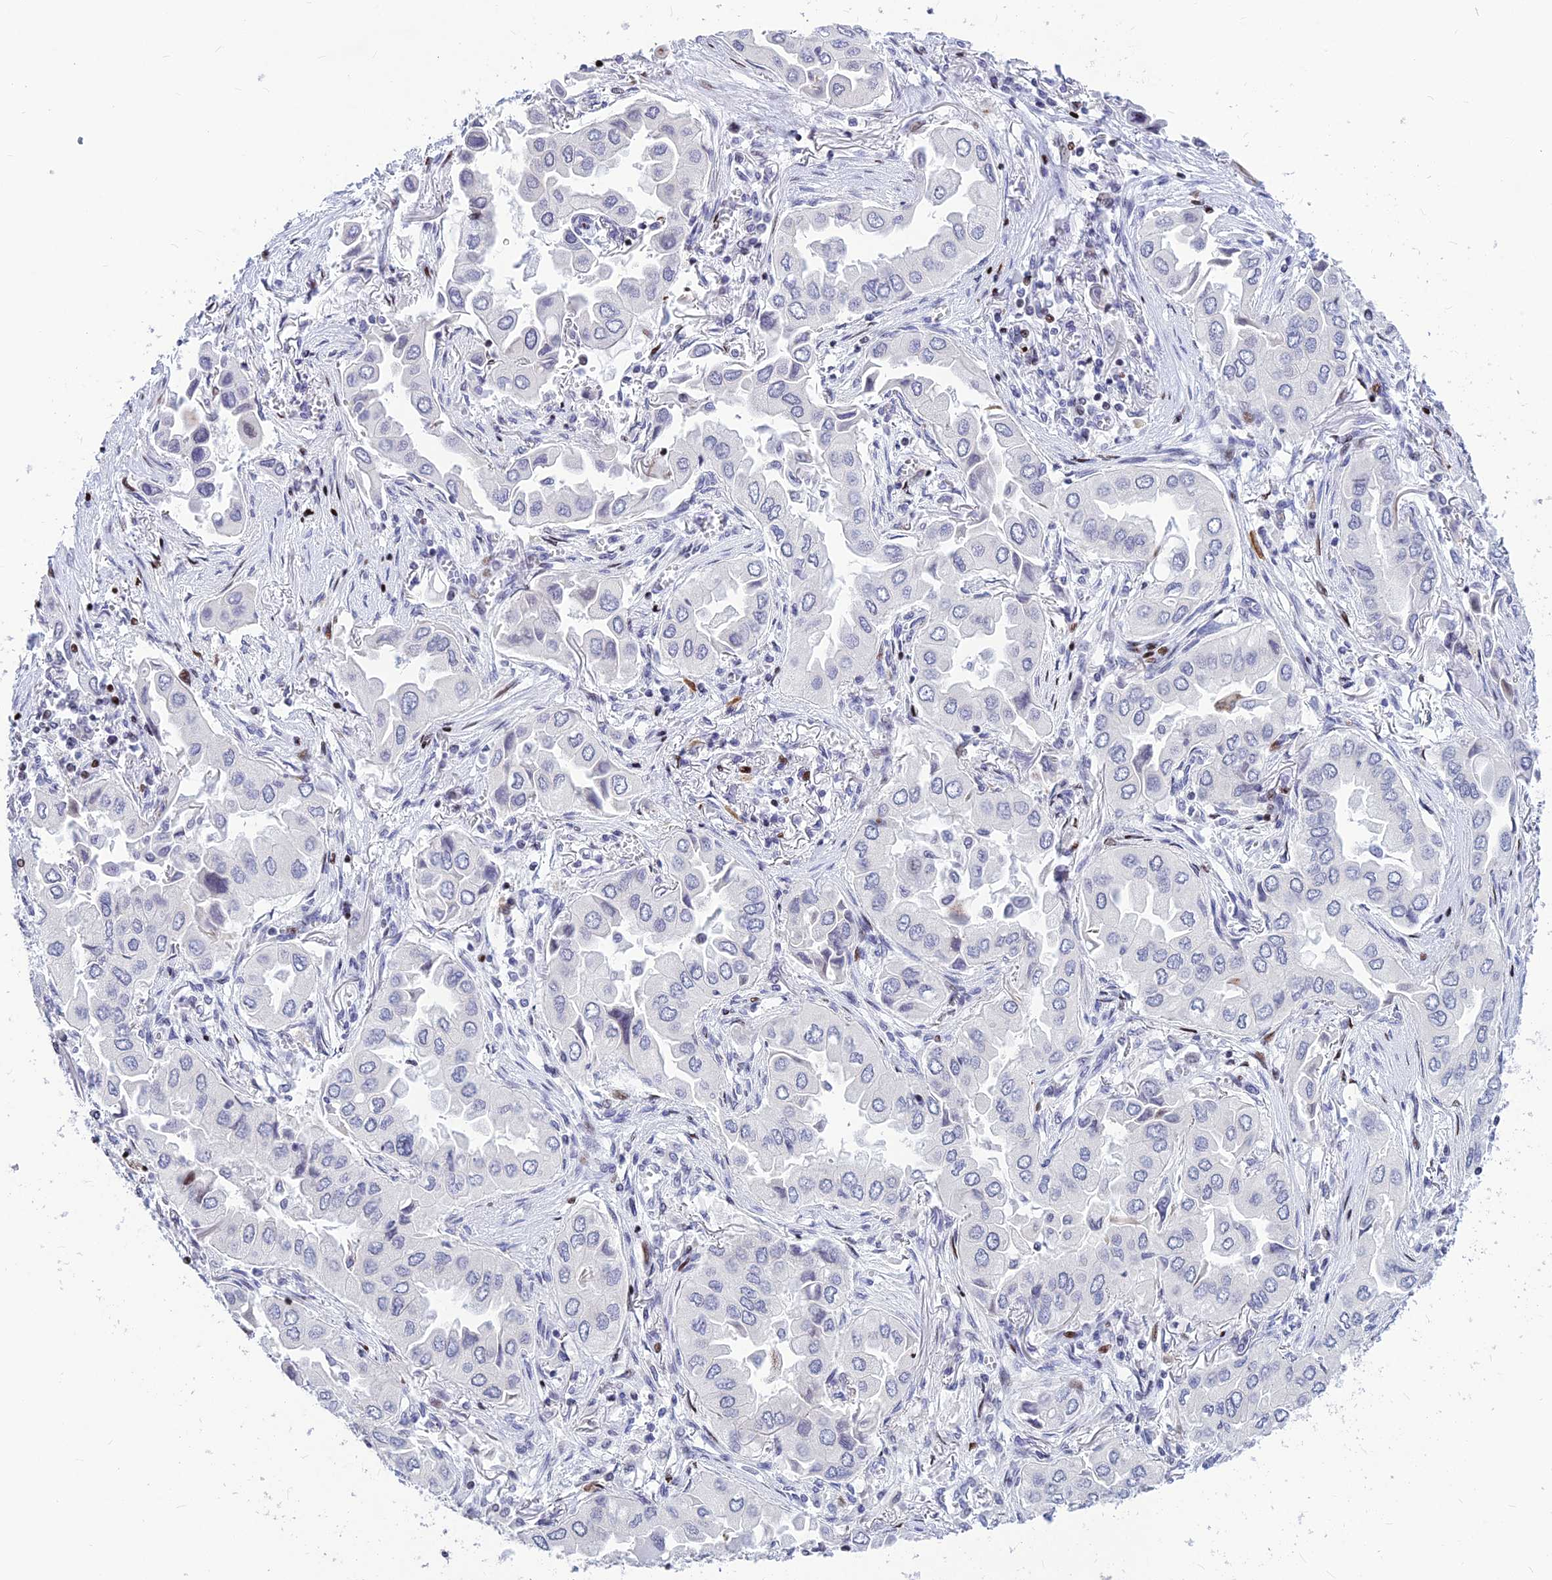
{"staining": {"intensity": "negative", "quantity": "none", "location": "none"}, "tissue": "lung cancer", "cell_type": "Tumor cells", "image_type": "cancer", "snomed": [{"axis": "morphology", "description": "Adenocarcinoma, NOS"}, {"axis": "topography", "description": "Lung"}], "caption": "Immunohistochemistry (IHC) histopathology image of neoplastic tissue: lung adenocarcinoma stained with DAB (3,3'-diaminobenzidine) exhibits no significant protein positivity in tumor cells.", "gene": "PRPS1", "patient": {"sex": "female", "age": 76}}